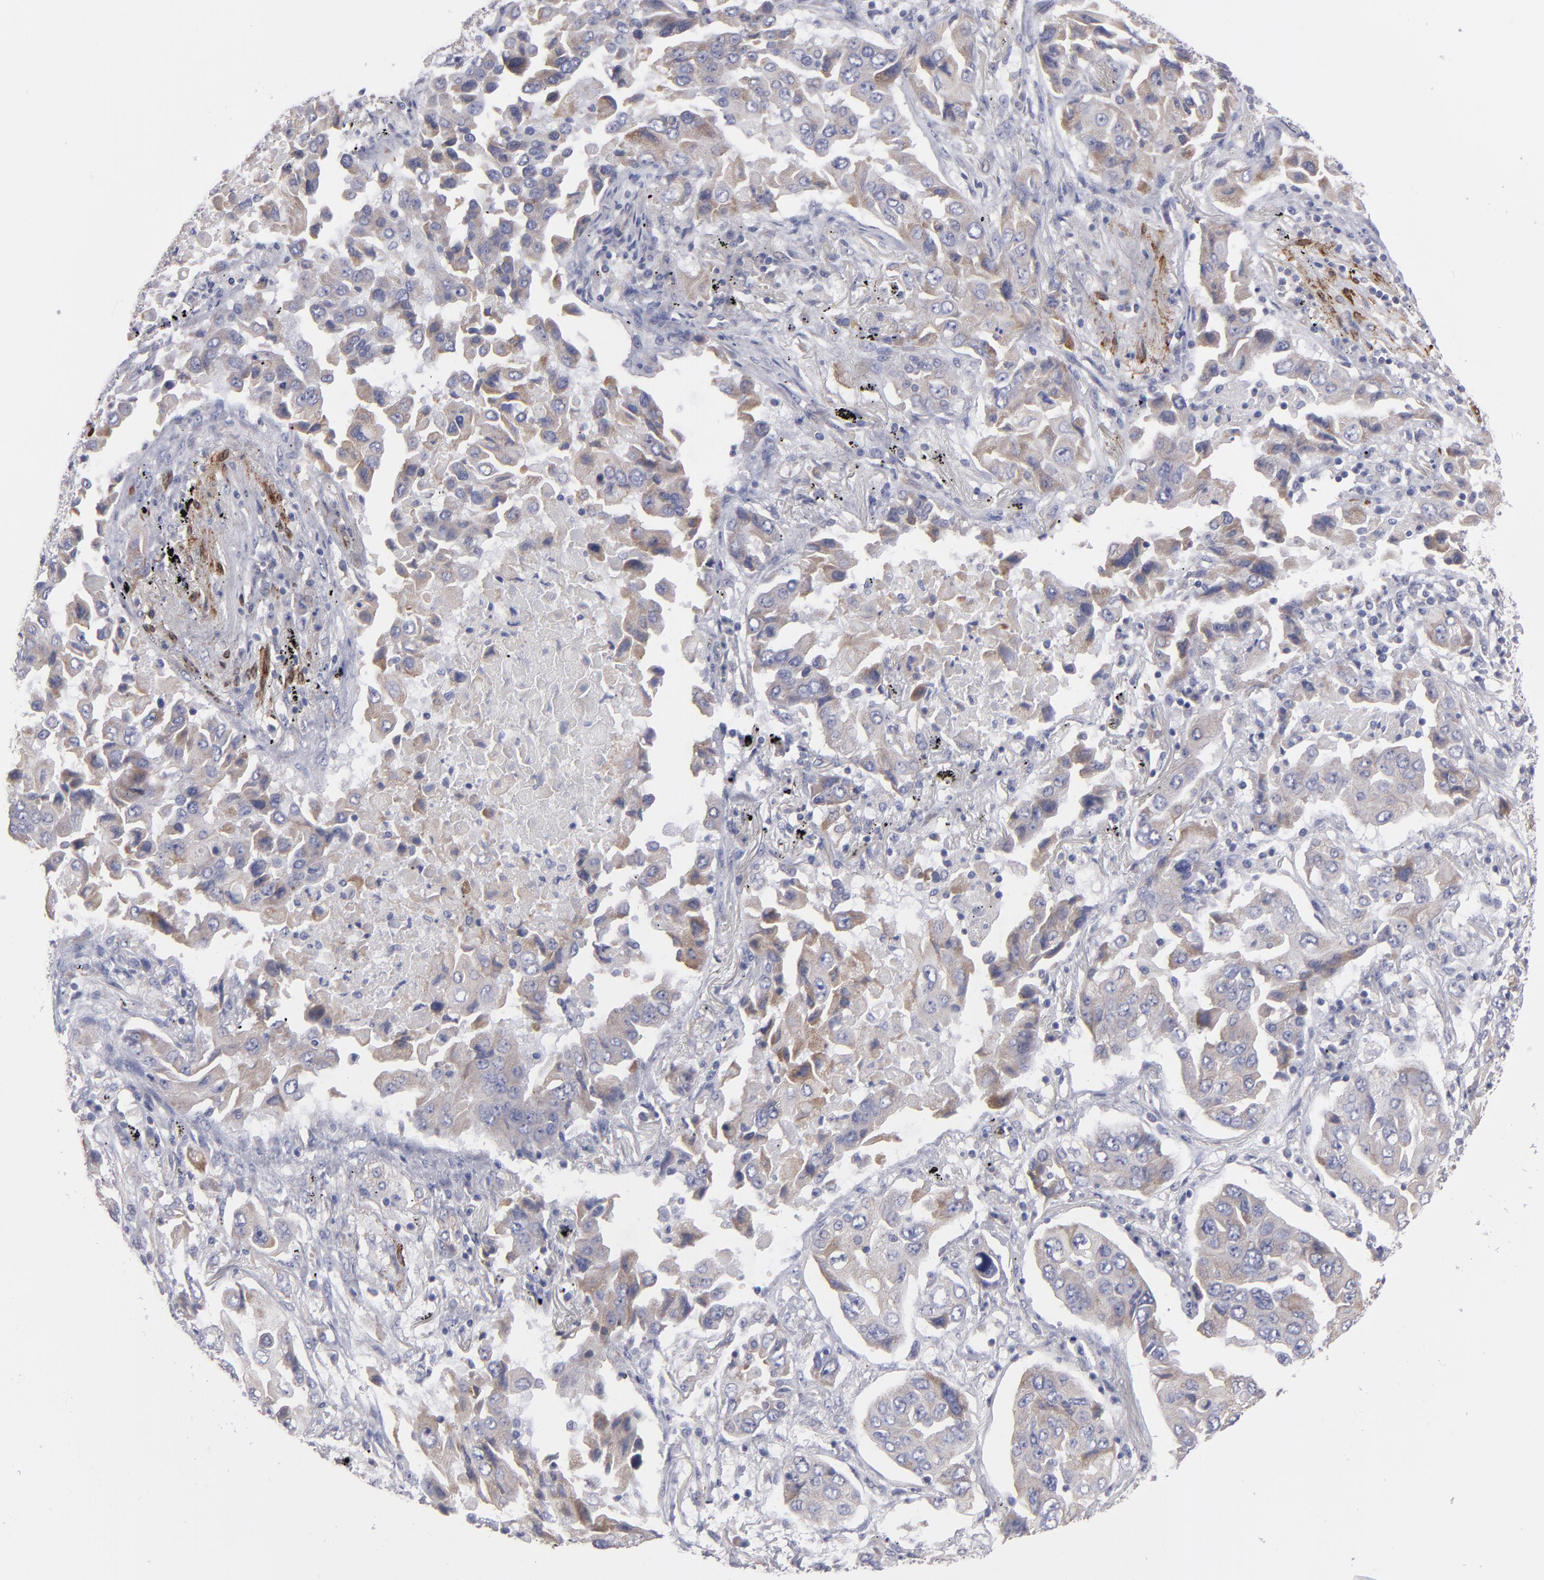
{"staining": {"intensity": "weak", "quantity": "25%-75%", "location": "cytoplasmic/membranous"}, "tissue": "lung cancer", "cell_type": "Tumor cells", "image_type": "cancer", "snomed": [{"axis": "morphology", "description": "Adenocarcinoma, NOS"}, {"axis": "topography", "description": "Lung"}], "caption": "The immunohistochemical stain shows weak cytoplasmic/membranous expression in tumor cells of lung adenocarcinoma tissue.", "gene": "SLMAP", "patient": {"sex": "female", "age": 65}}